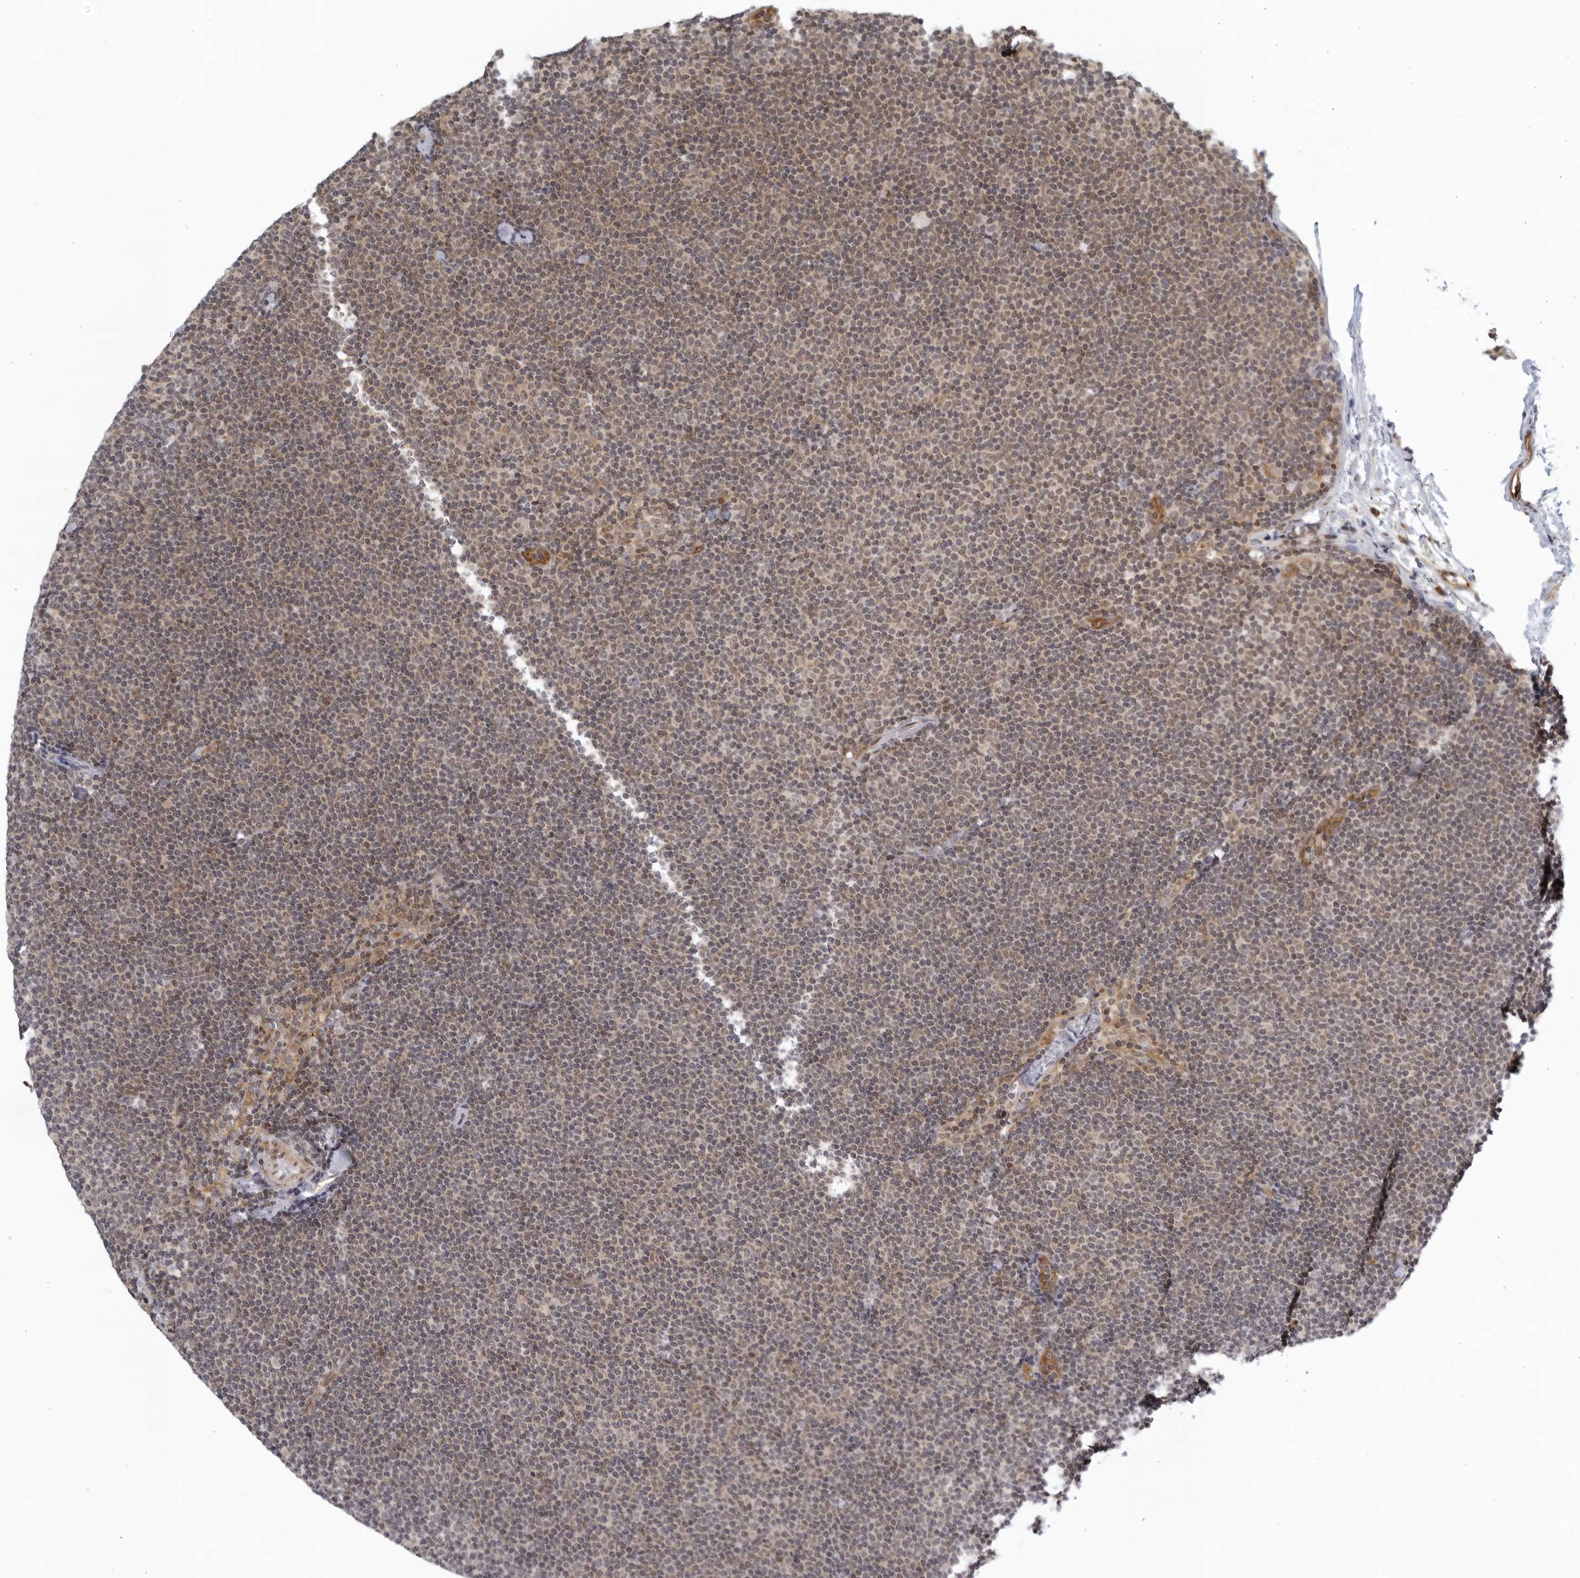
{"staining": {"intensity": "weak", "quantity": "25%-75%", "location": "cytoplasmic/membranous,nuclear"}, "tissue": "lymphoma", "cell_type": "Tumor cells", "image_type": "cancer", "snomed": [{"axis": "morphology", "description": "Malignant lymphoma, non-Hodgkin's type, Low grade"}, {"axis": "topography", "description": "Lymph node"}], "caption": "The photomicrograph demonstrates a brown stain indicating the presence of a protein in the cytoplasmic/membranous and nuclear of tumor cells in low-grade malignant lymphoma, non-Hodgkin's type. The staining was performed using DAB to visualize the protein expression in brown, while the nuclei were stained in blue with hematoxylin (Magnification: 20x).", "gene": "SERTAD4", "patient": {"sex": "female", "age": 53}}